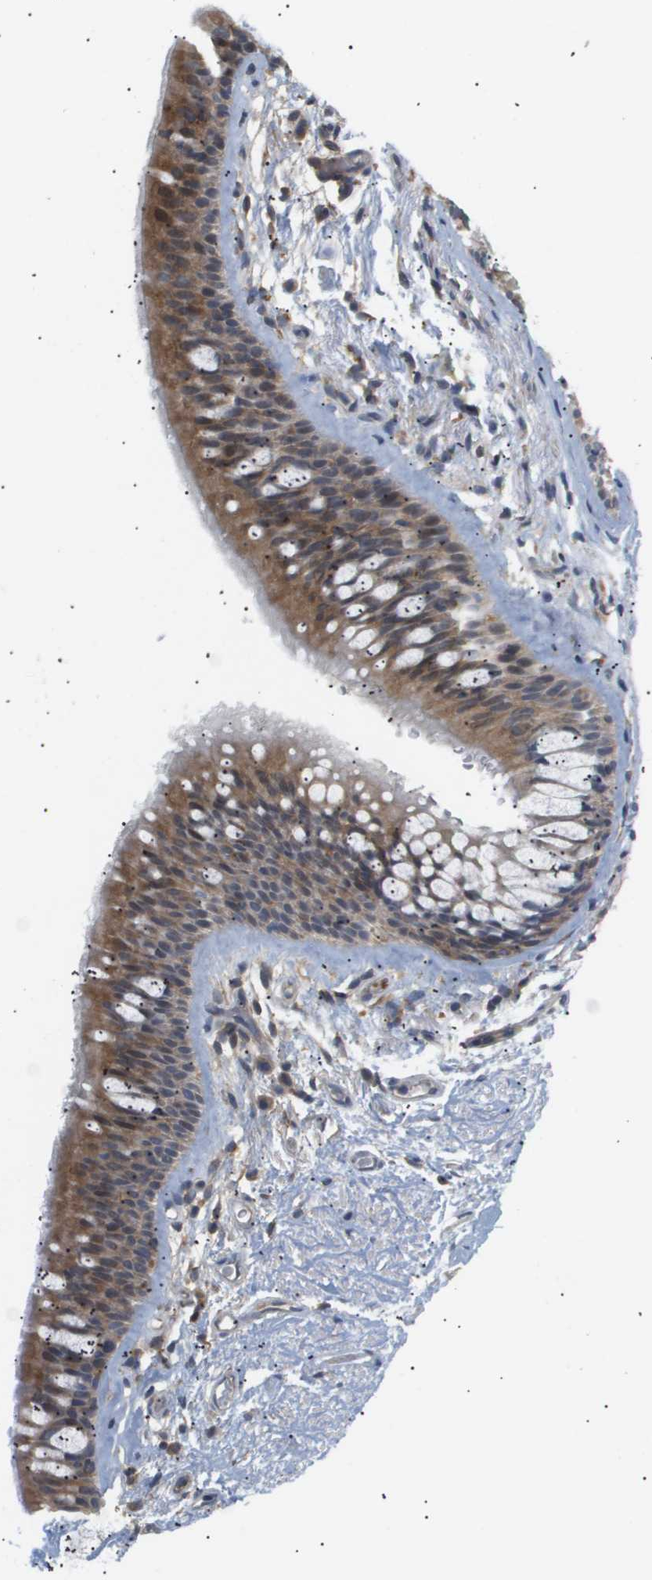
{"staining": {"intensity": "negative", "quantity": "none", "location": "none"}, "tissue": "adipose tissue", "cell_type": "Adipocytes", "image_type": "normal", "snomed": [{"axis": "morphology", "description": "Normal tissue, NOS"}, {"axis": "topography", "description": "Cartilage tissue"}, {"axis": "topography", "description": "Bronchus"}], "caption": "High magnification brightfield microscopy of unremarkable adipose tissue stained with DAB (3,3'-diaminobenzidine) (brown) and counterstained with hematoxylin (blue): adipocytes show no significant positivity.", "gene": "CORO2B", "patient": {"sex": "female", "age": 53}}